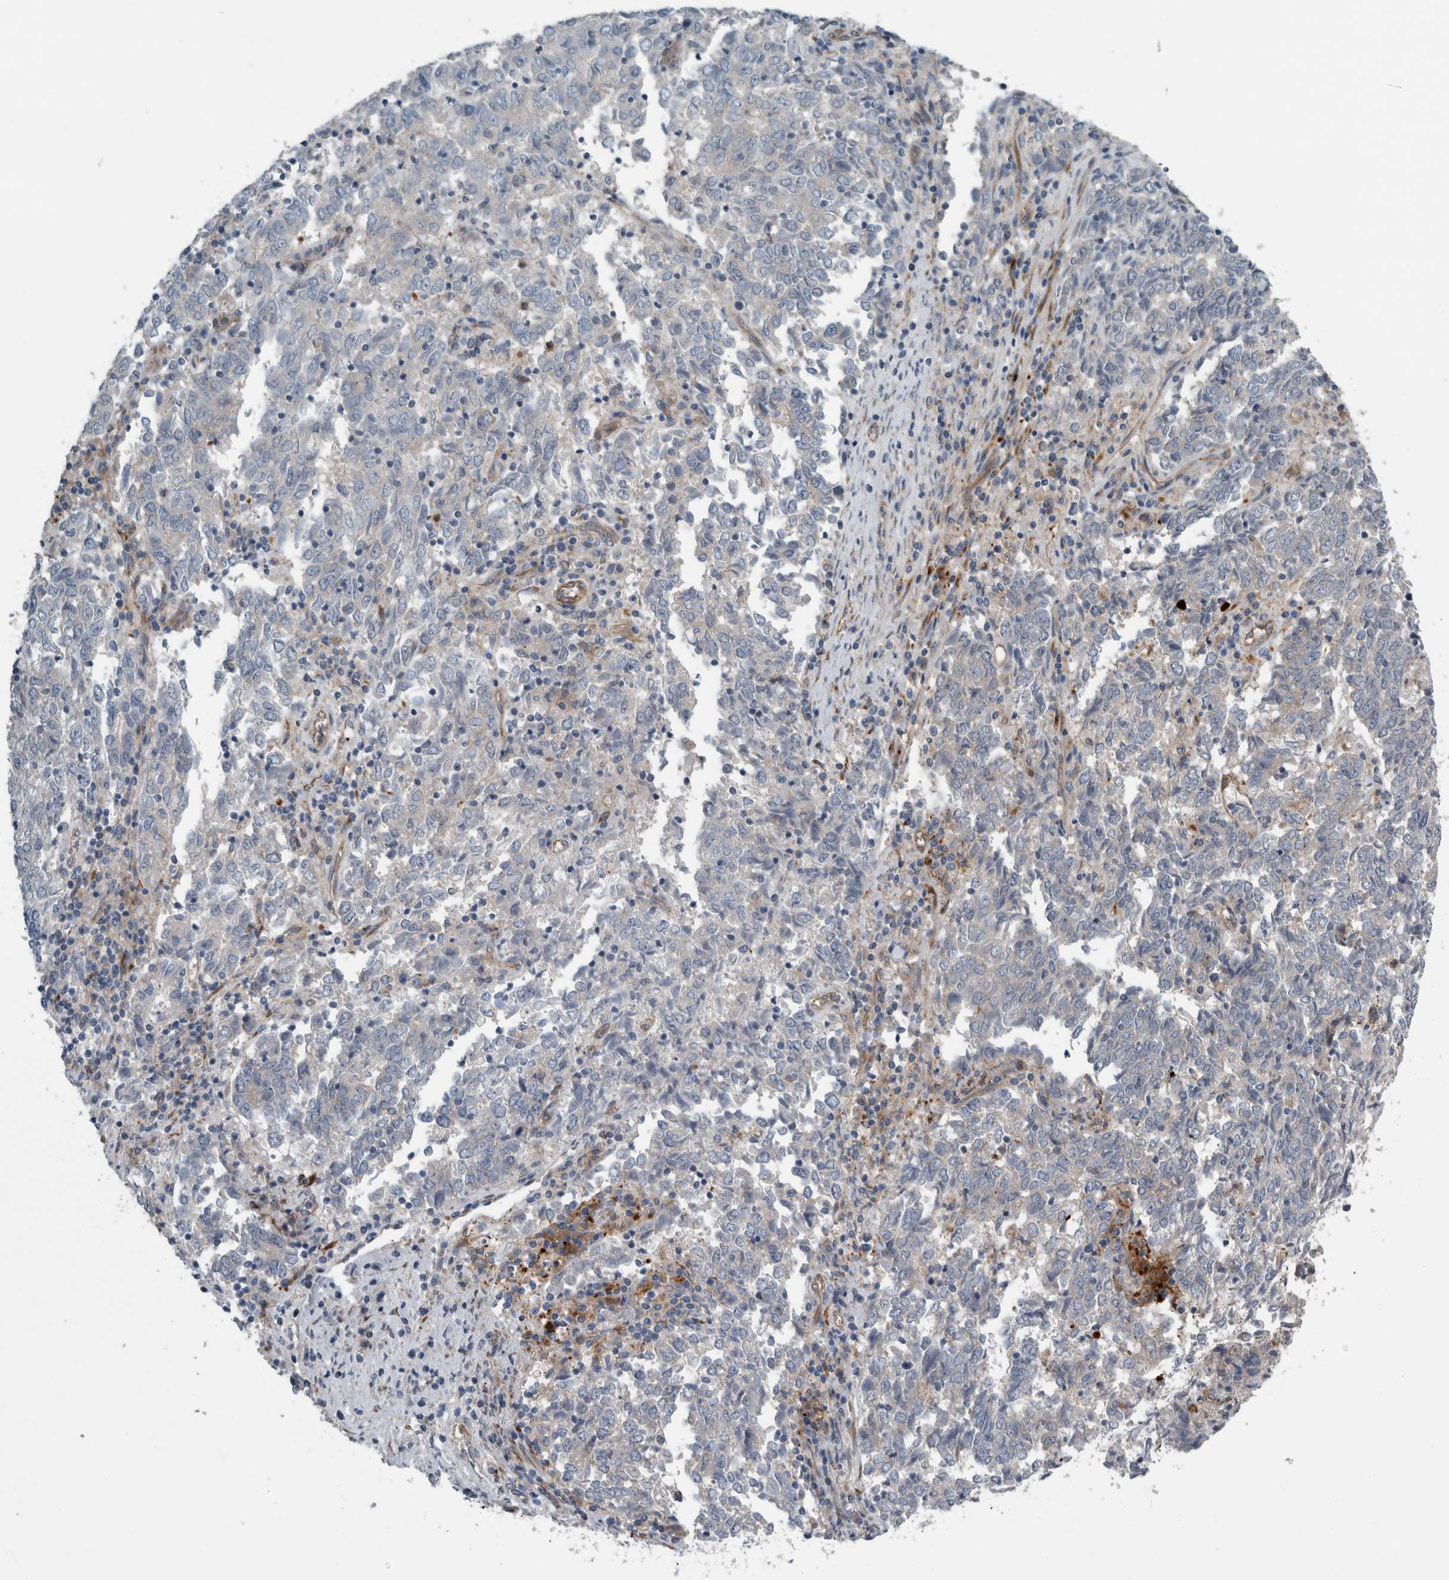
{"staining": {"intensity": "negative", "quantity": "none", "location": "none"}, "tissue": "endometrial cancer", "cell_type": "Tumor cells", "image_type": "cancer", "snomed": [{"axis": "morphology", "description": "Adenocarcinoma, NOS"}, {"axis": "topography", "description": "Endometrium"}], "caption": "This is a image of IHC staining of endometrial cancer, which shows no expression in tumor cells. (DAB (3,3'-diaminobenzidine) immunohistochemistry (IHC), high magnification).", "gene": "GLT8D2", "patient": {"sex": "female", "age": 80}}